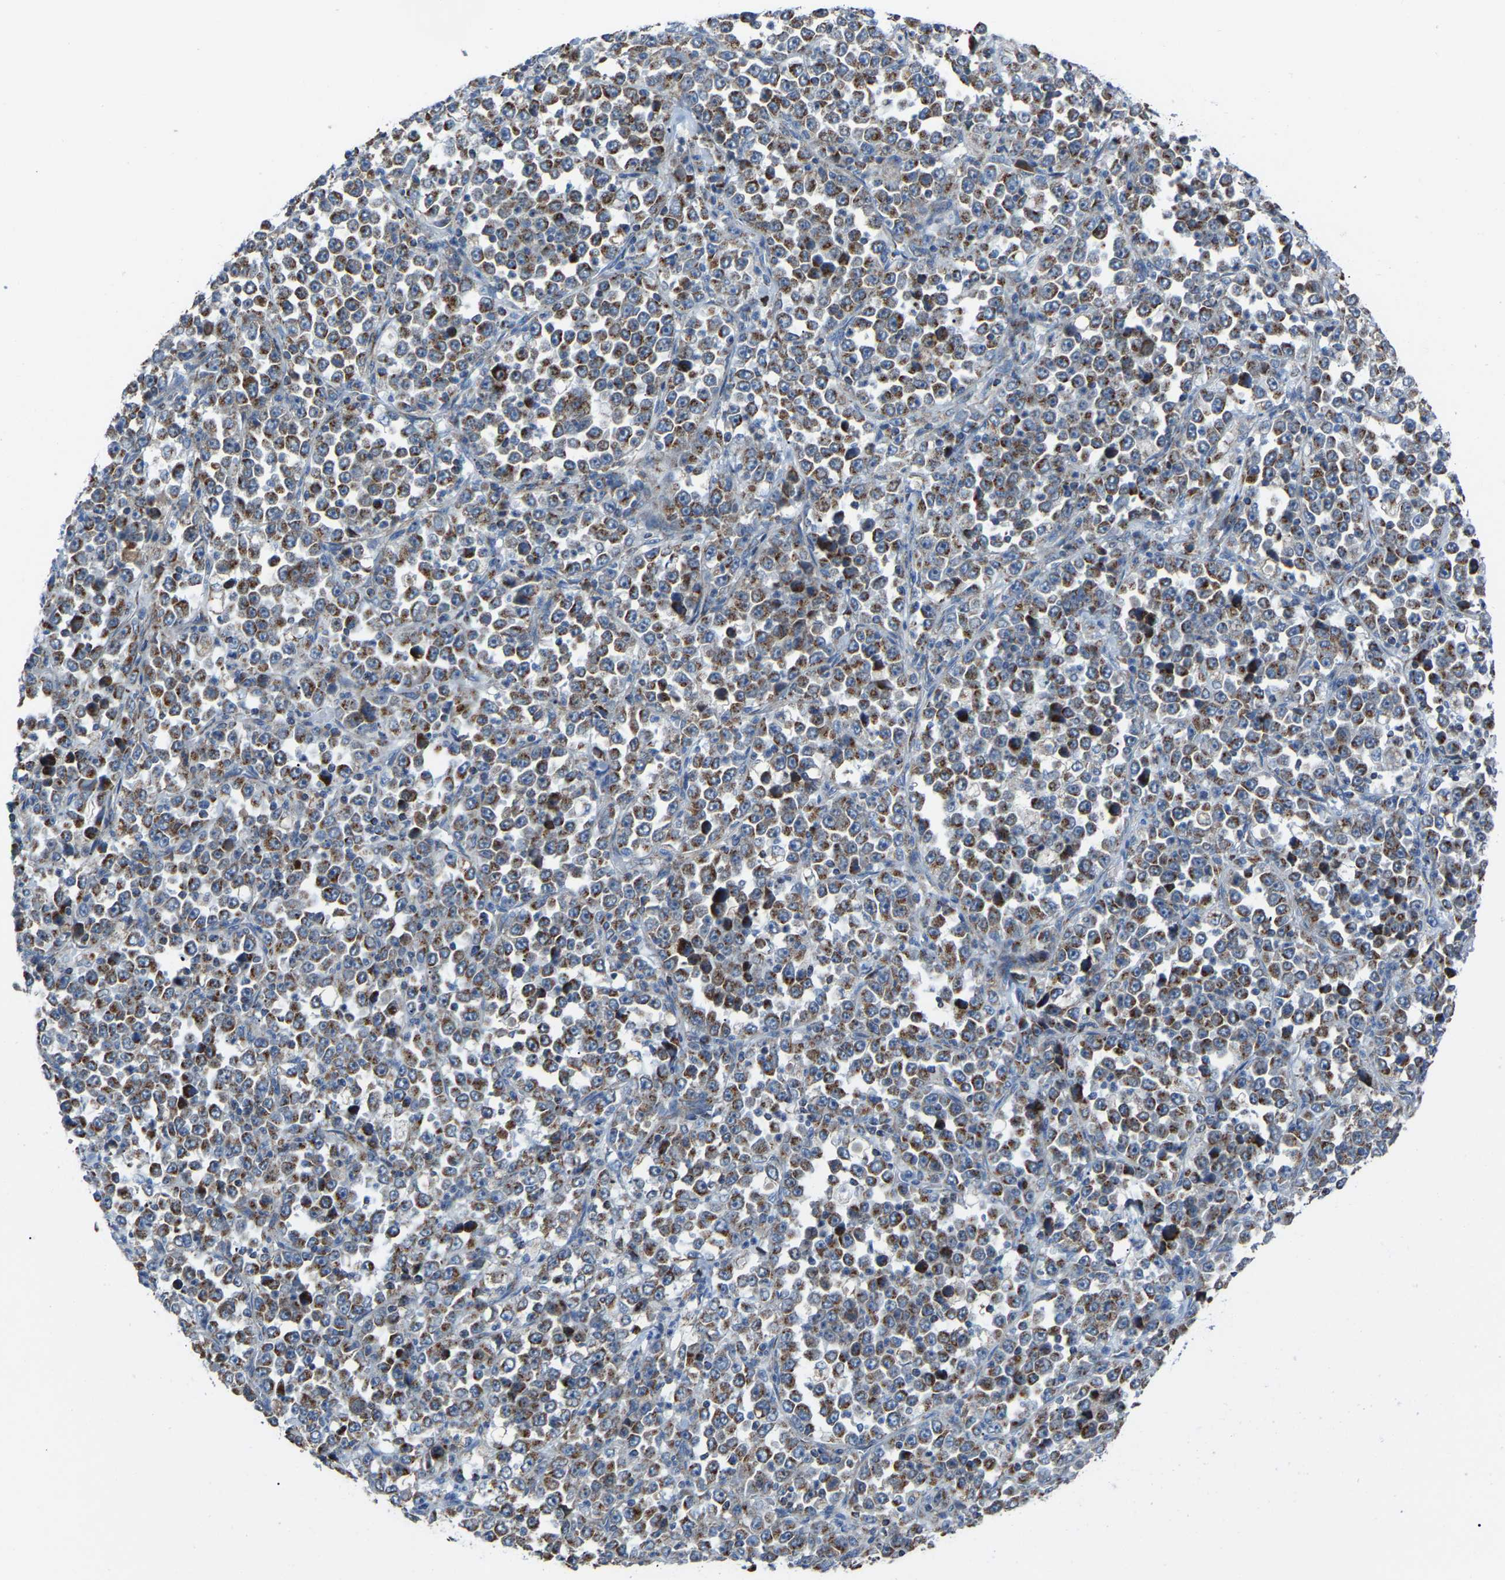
{"staining": {"intensity": "moderate", "quantity": ">75%", "location": "cytoplasmic/membranous"}, "tissue": "stomach cancer", "cell_type": "Tumor cells", "image_type": "cancer", "snomed": [{"axis": "morphology", "description": "Normal tissue, NOS"}, {"axis": "morphology", "description": "Adenocarcinoma, NOS"}, {"axis": "topography", "description": "Stomach, upper"}, {"axis": "topography", "description": "Stomach"}], "caption": "Protein expression analysis of human adenocarcinoma (stomach) reveals moderate cytoplasmic/membranous expression in about >75% of tumor cells. (Stains: DAB (3,3'-diaminobenzidine) in brown, nuclei in blue, Microscopy: brightfield microscopy at high magnification).", "gene": "CANT1", "patient": {"sex": "male", "age": 59}}